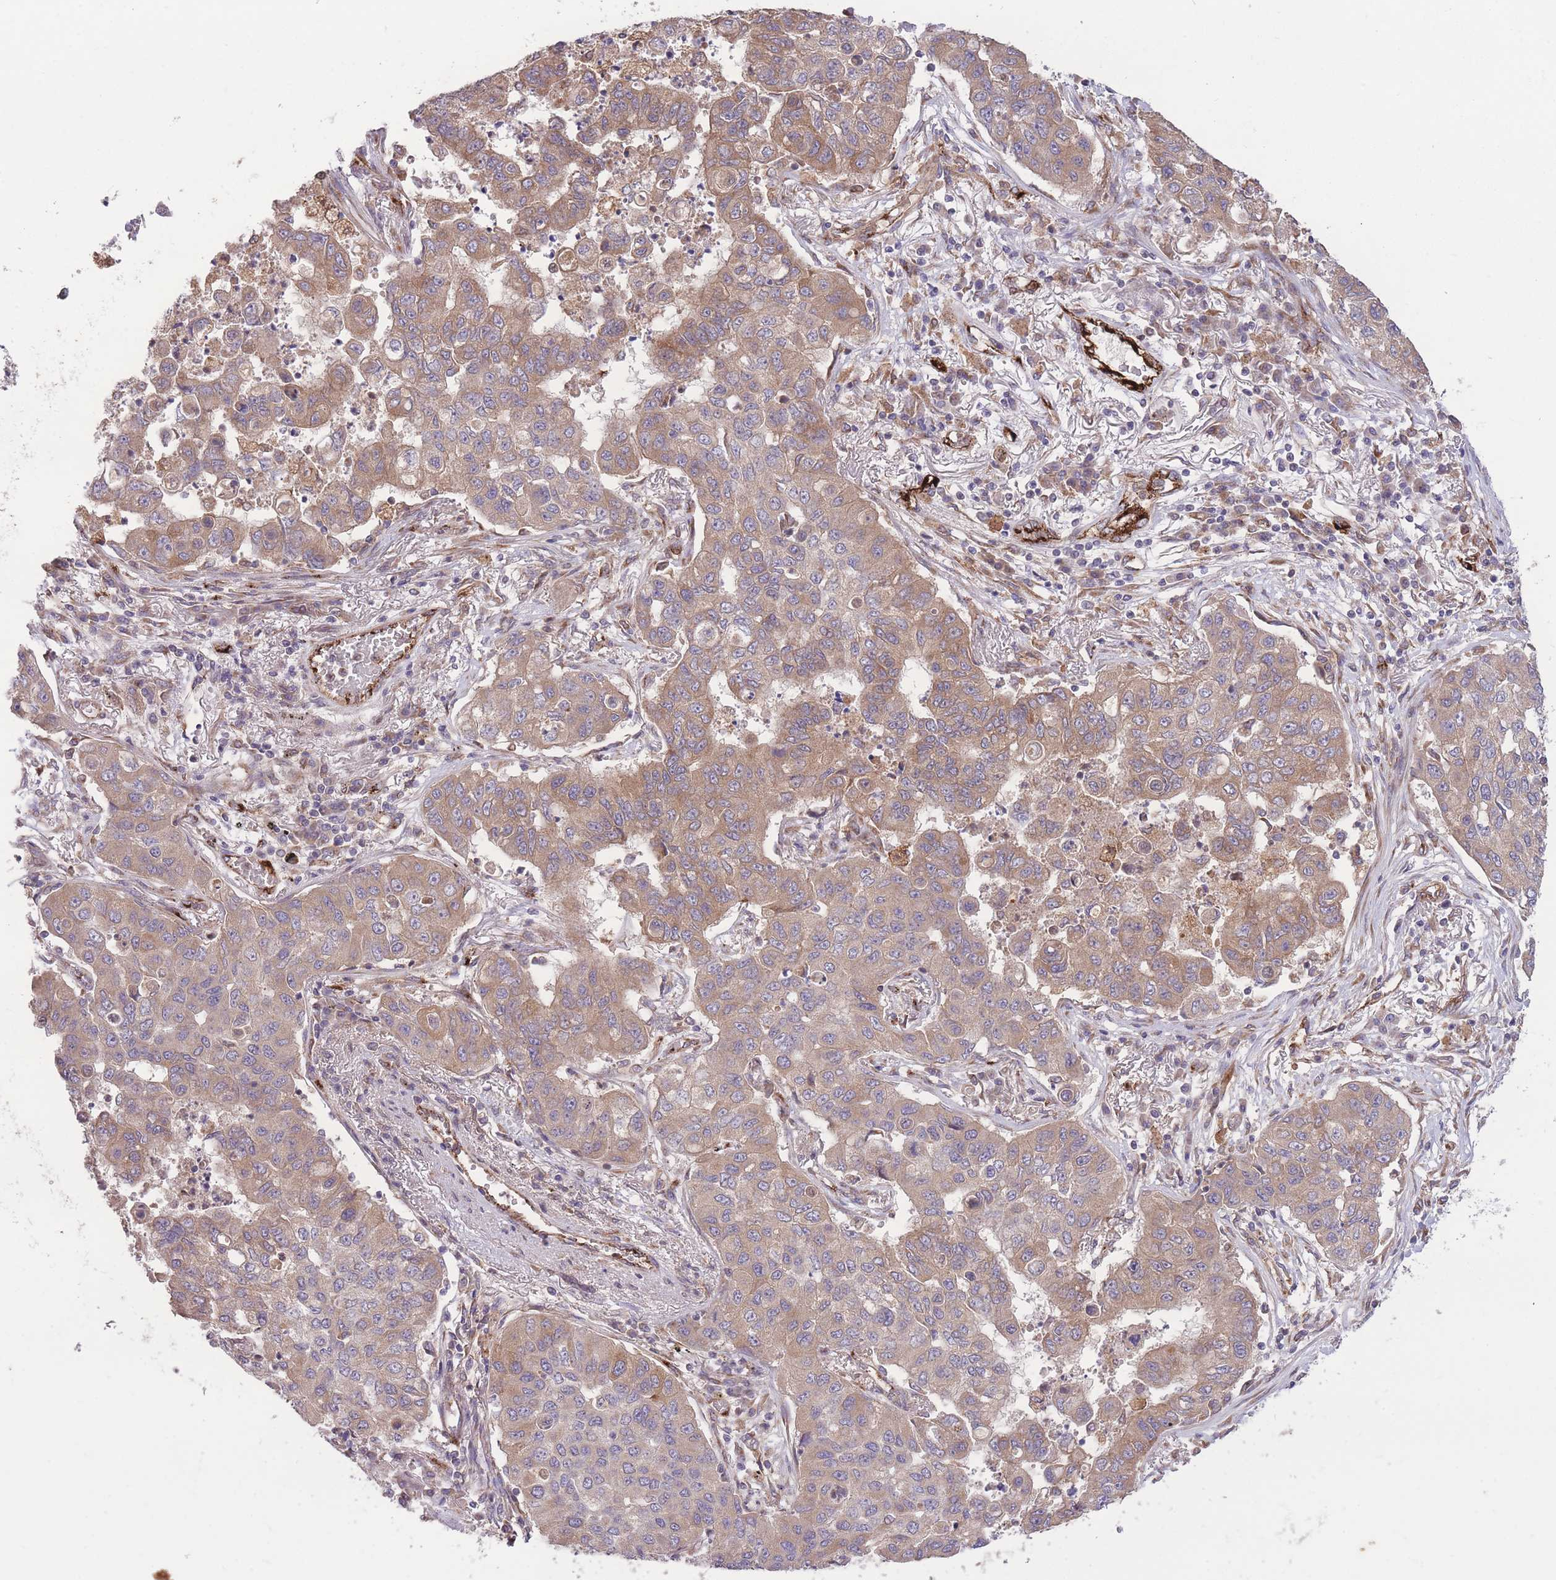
{"staining": {"intensity": "weak", "quantity": "25%-75%", "location": "cytoplasmic/membranous"}, "tissue": "lung cancer", "cell_type": "Tumor cells", "image_type": "cancer", "snomed": [{"axis": "morphology", "description": "Squamous cell carcinoma, NOS"}, {"axis": "topography", "description": "Lung"}], "caption": "Weak cytoplasmic/membranous positivity for a protein is seen in approximately 25%-75% of tumor cells of lung squamous cell carcinoma using immunohistochemistry (IHC).", "gene": "CISH", "patient": {"sex": "male", "age": 74}}